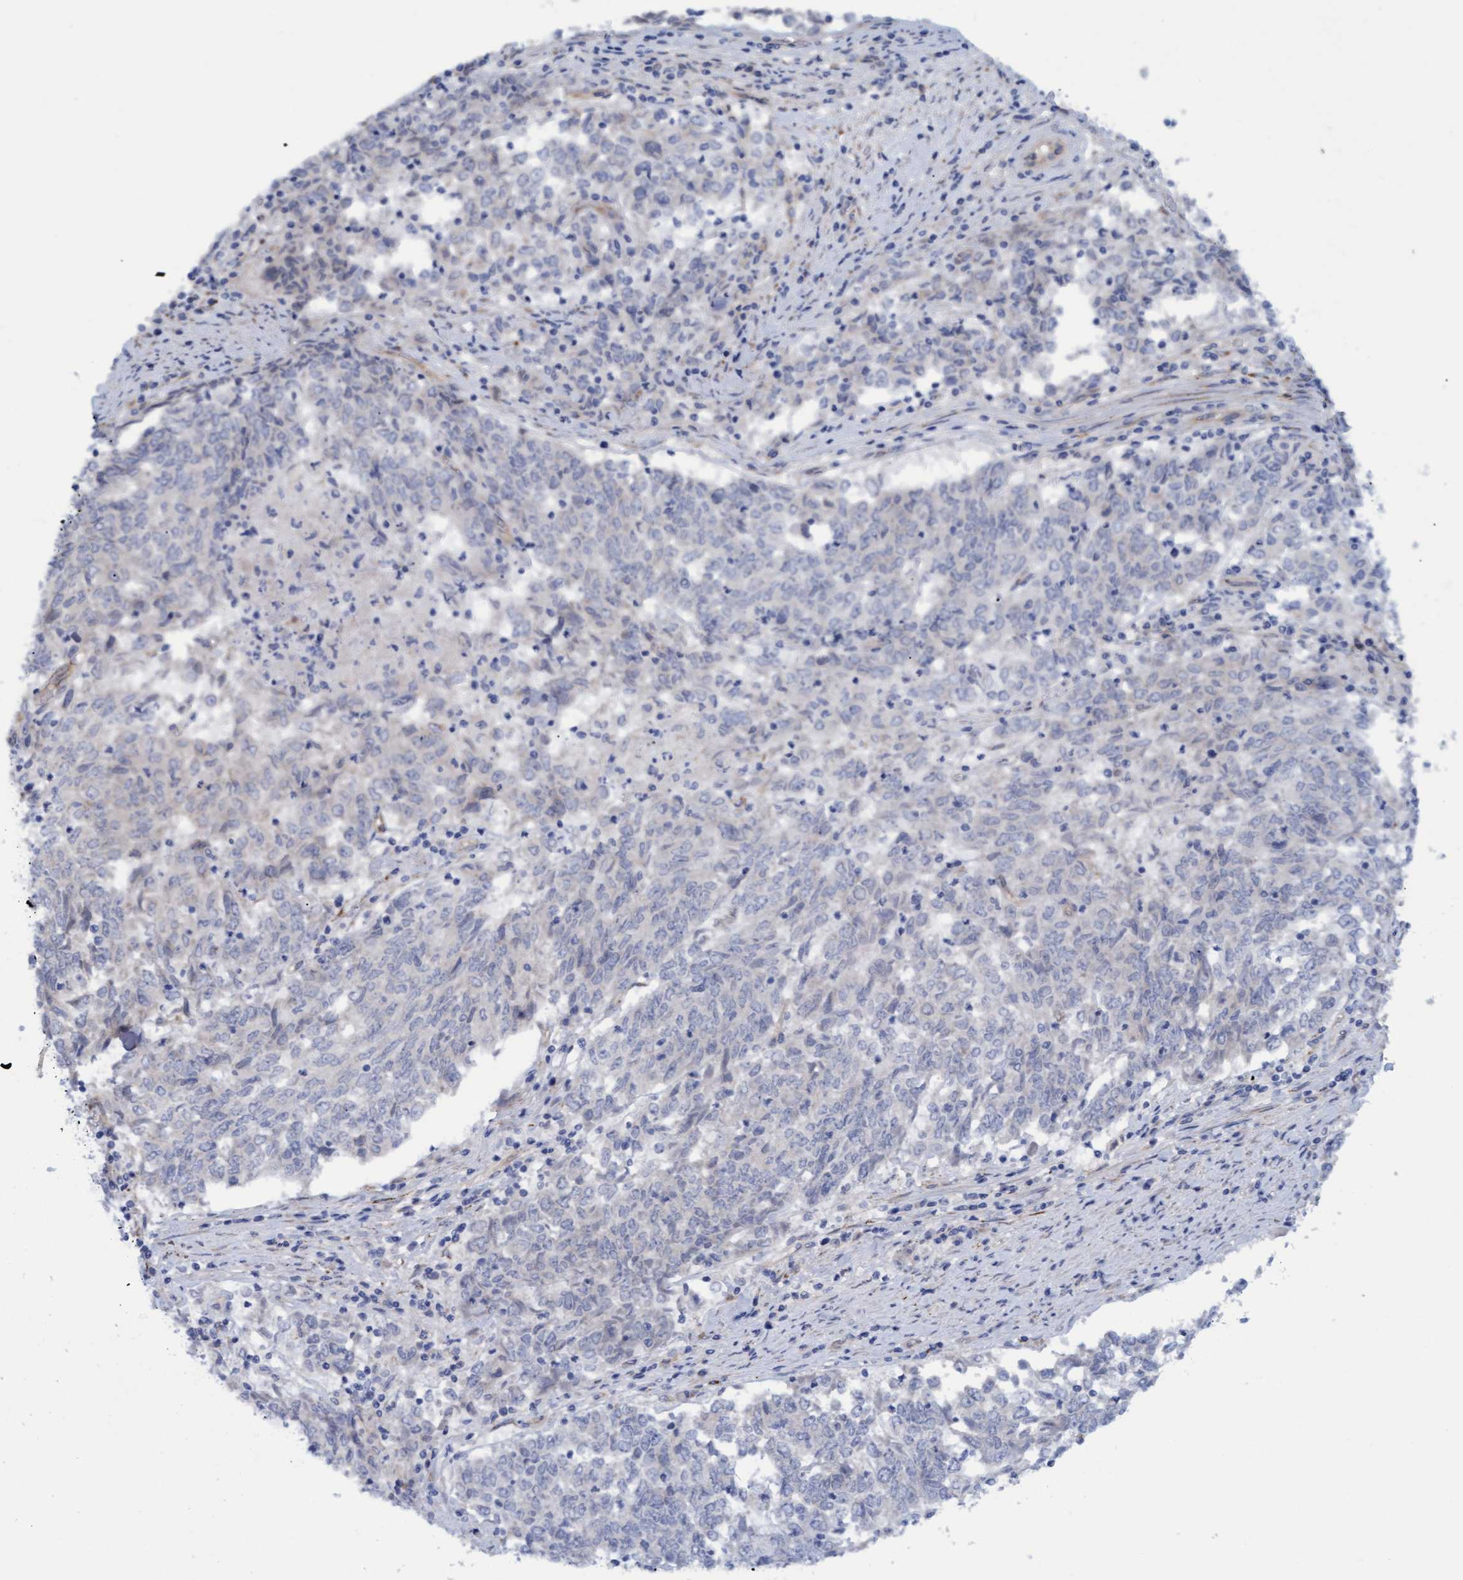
{"staining": {"intensity": "negative", "quantity": "none", "location": "none"}, "tissue": "endometrial cancer", "cell_type": "Tumor cells", "image_type": "cancer", "snomed": [{"axis": "morphology", "description": "Adenocarcinoma, NOS"}, {"axis": "topography", "description": "Endometrium"}], "caption": "Tumor cells show no significant protein staining in endometrial adenocarcinoma. The staining was performed using DAB to visualize the protein expression in brown, while the nuclei were stained in blue with hematoxylin (Magnification: 20x).", "gene": "STXBP1", "patient": {"sex": "female", "age": 80}}